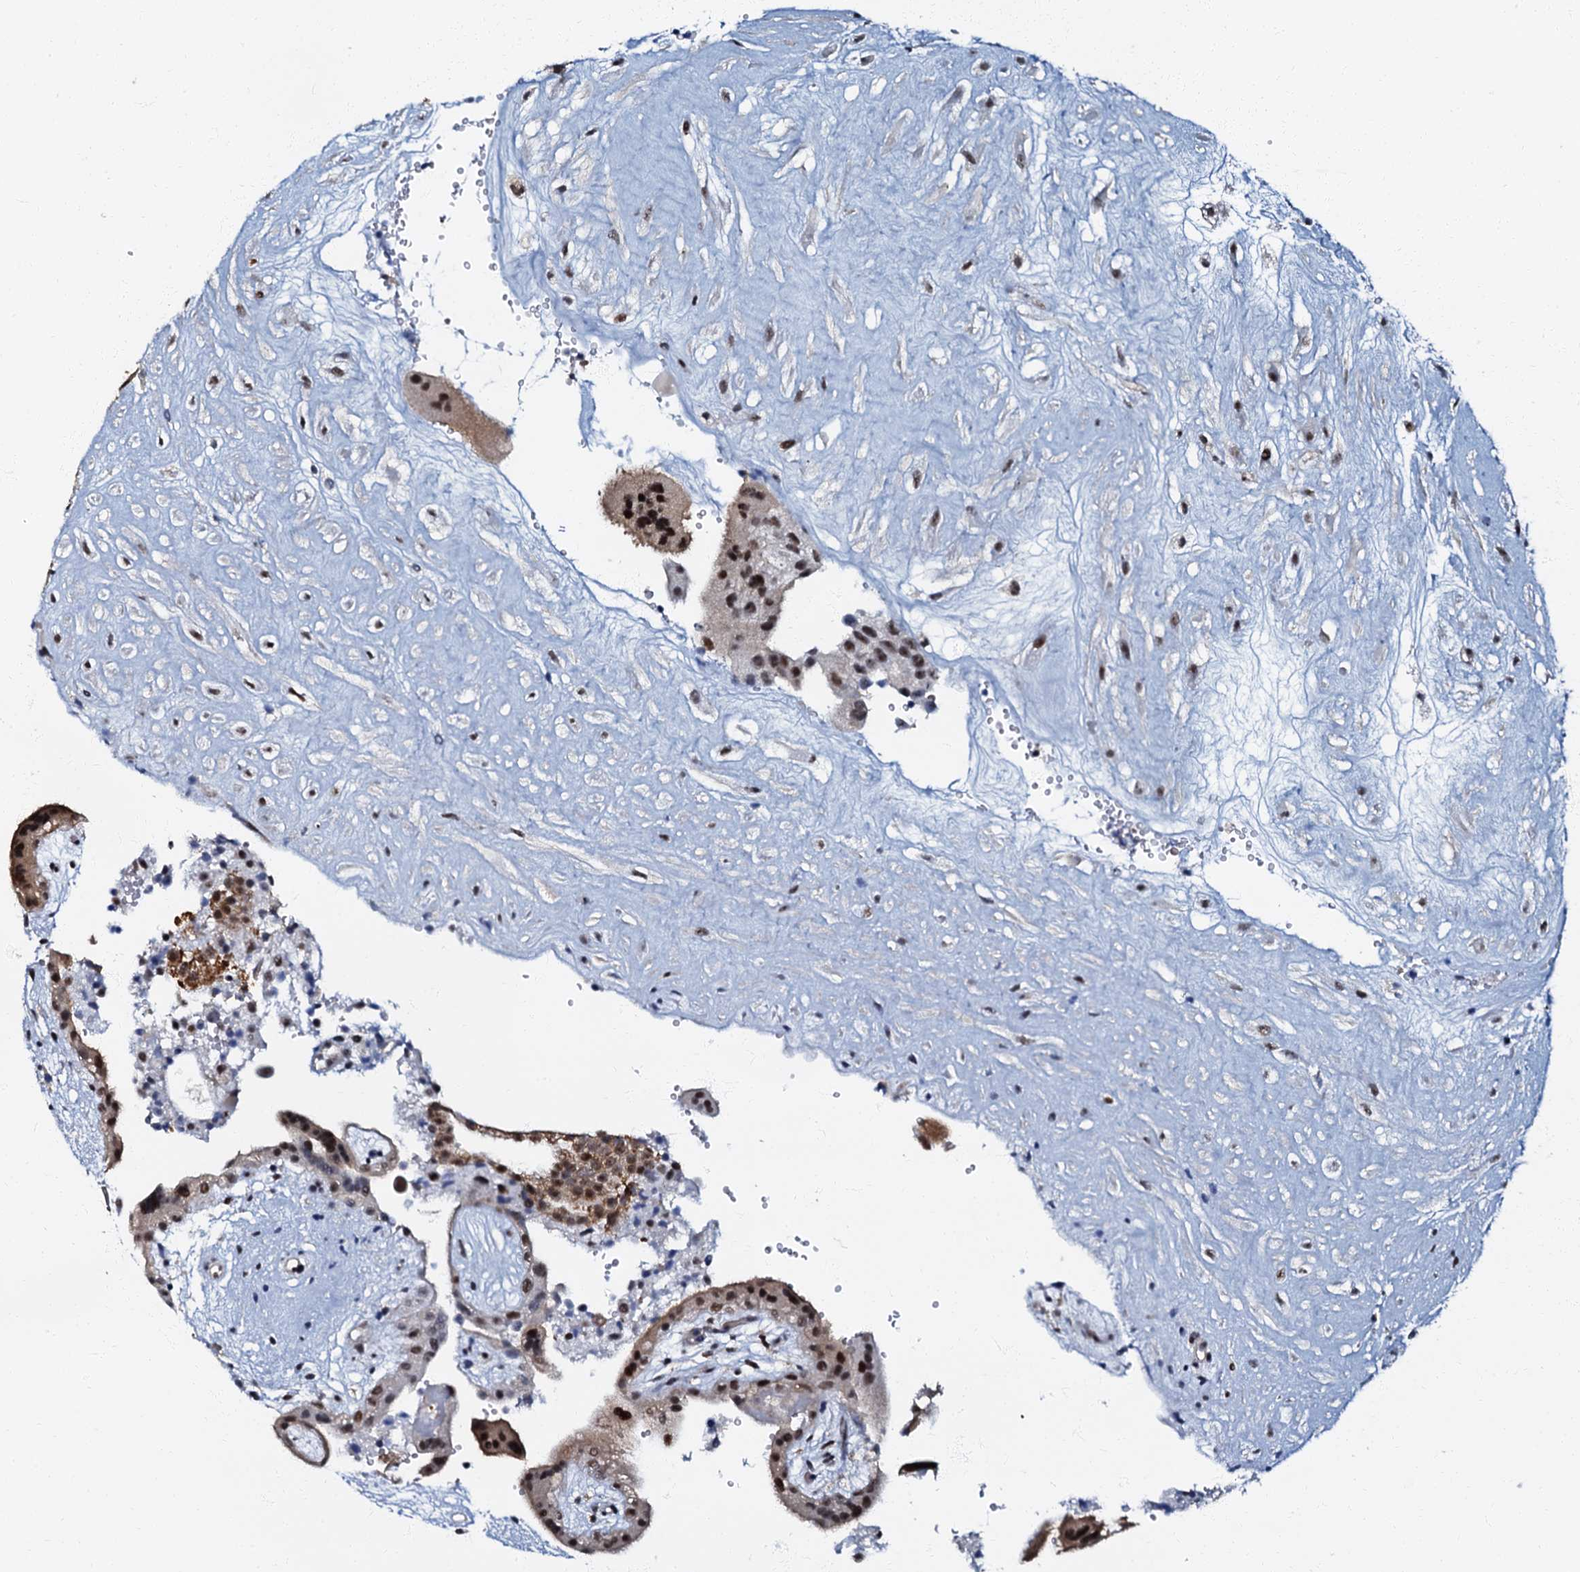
{"staining": {"intensity": "moderate", "quantity": ">75%", "location": "nuclear"}, "tissue": "placenta", "cell_type": "Decidual cells", "image_type": "normal", "snomed": [{"axis": "morphology", "description": "Normal tissue, NOS"}, {"axis": "topography", "description": "Placenta"}], "caption": "Benign placenta was stained to show a protein in brown. There is medium levels of moderate nuclear positivity in approximately >75% of decidual cells.", "gene": "OLAH", "patient": {"sex": "female", "age": 18}}